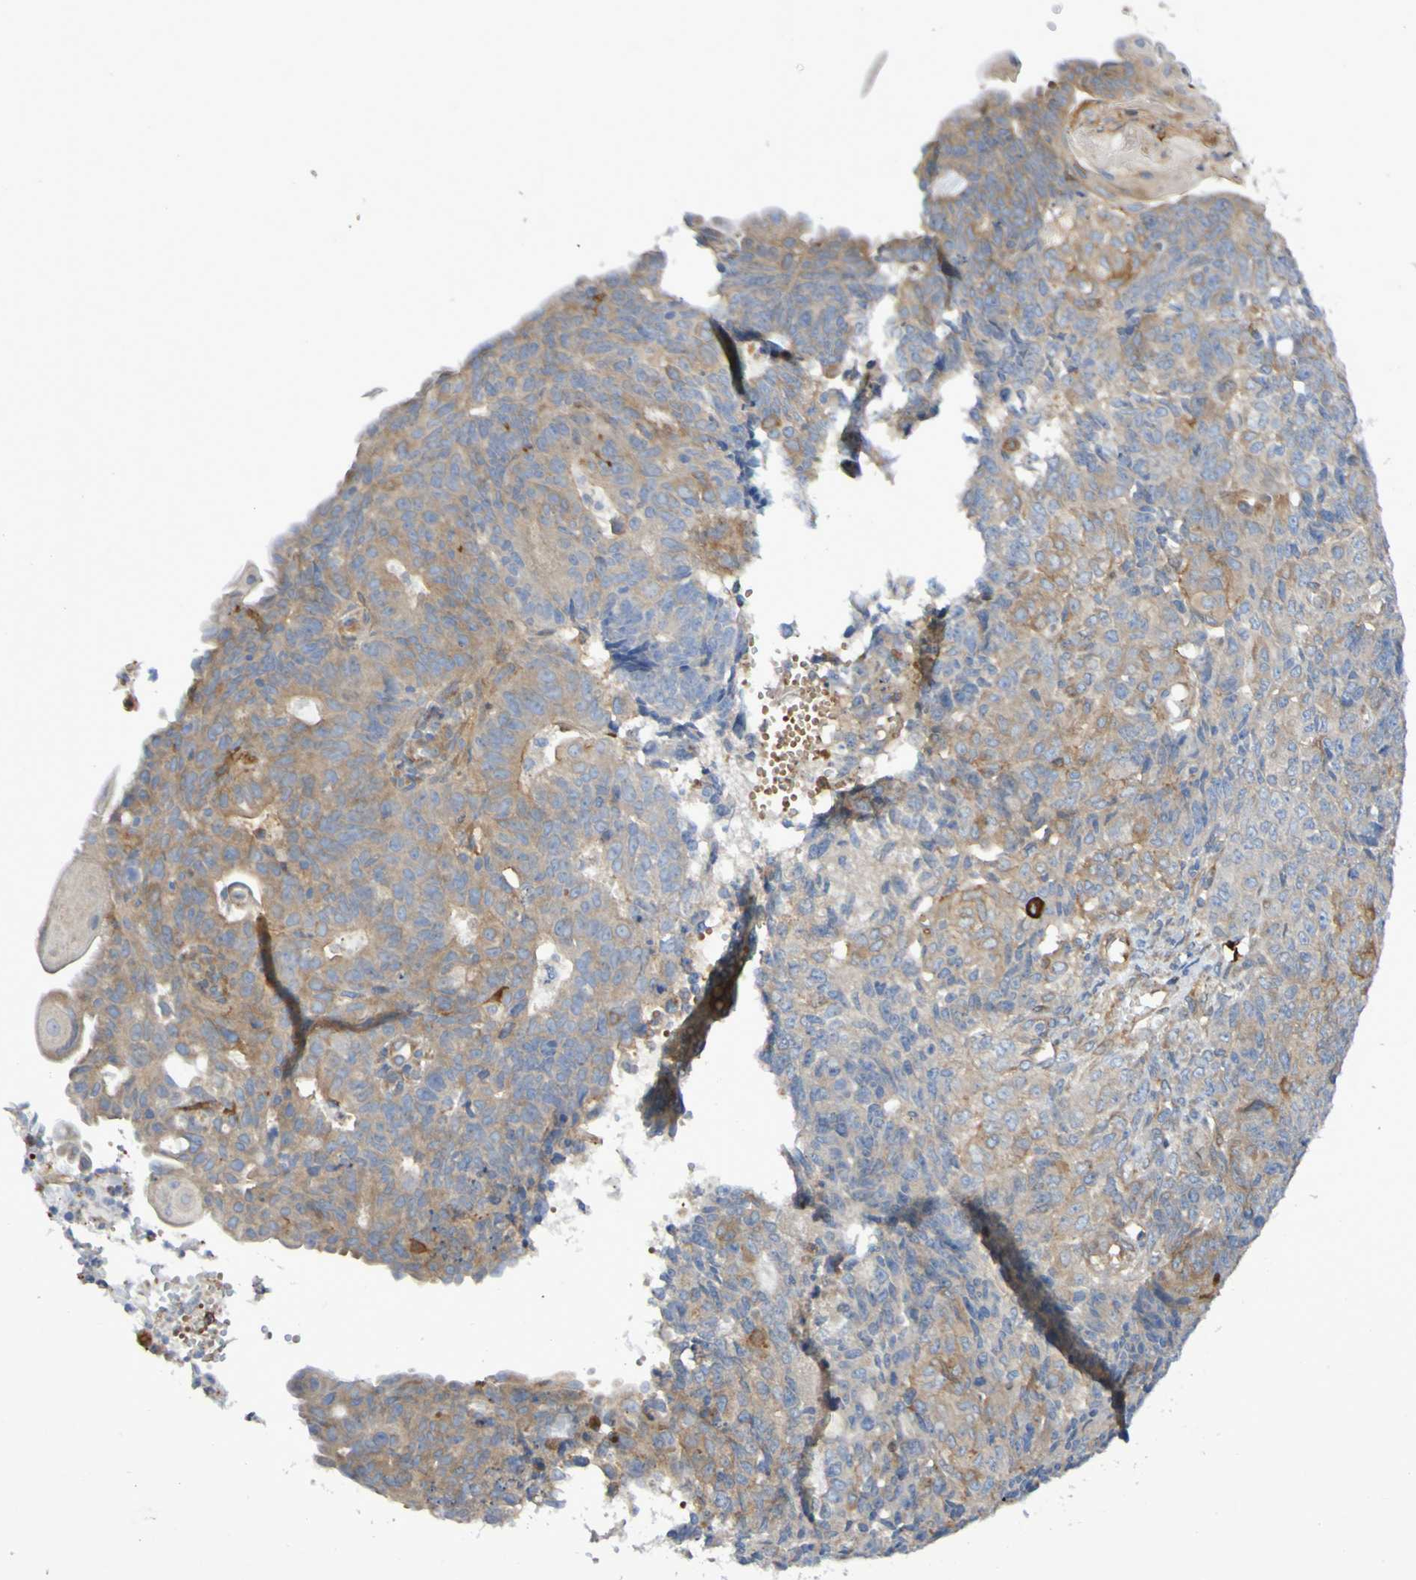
{"staining": {"intensity": "moderate", "quantity": ">75%", "location": "cytoplasmic/membranous"}, "tissue": "endometrial cancer", "cell_type": "Tumor cells", "image_type": "cancer", "snomed": [{"axis": "morphology", "description": "Adenocarcinoma, NOS"}, {"axis": "topography", "description": "Endometrium"}], "caption": "Immunohistochemistry (DAB) staining of endometrial cancer shows moderate cytoplasmic/membranous protein expression in approximately >75% of tumor cells.", "gene": "SCRG1", "patient": {"sex": "female", "age": 32}}